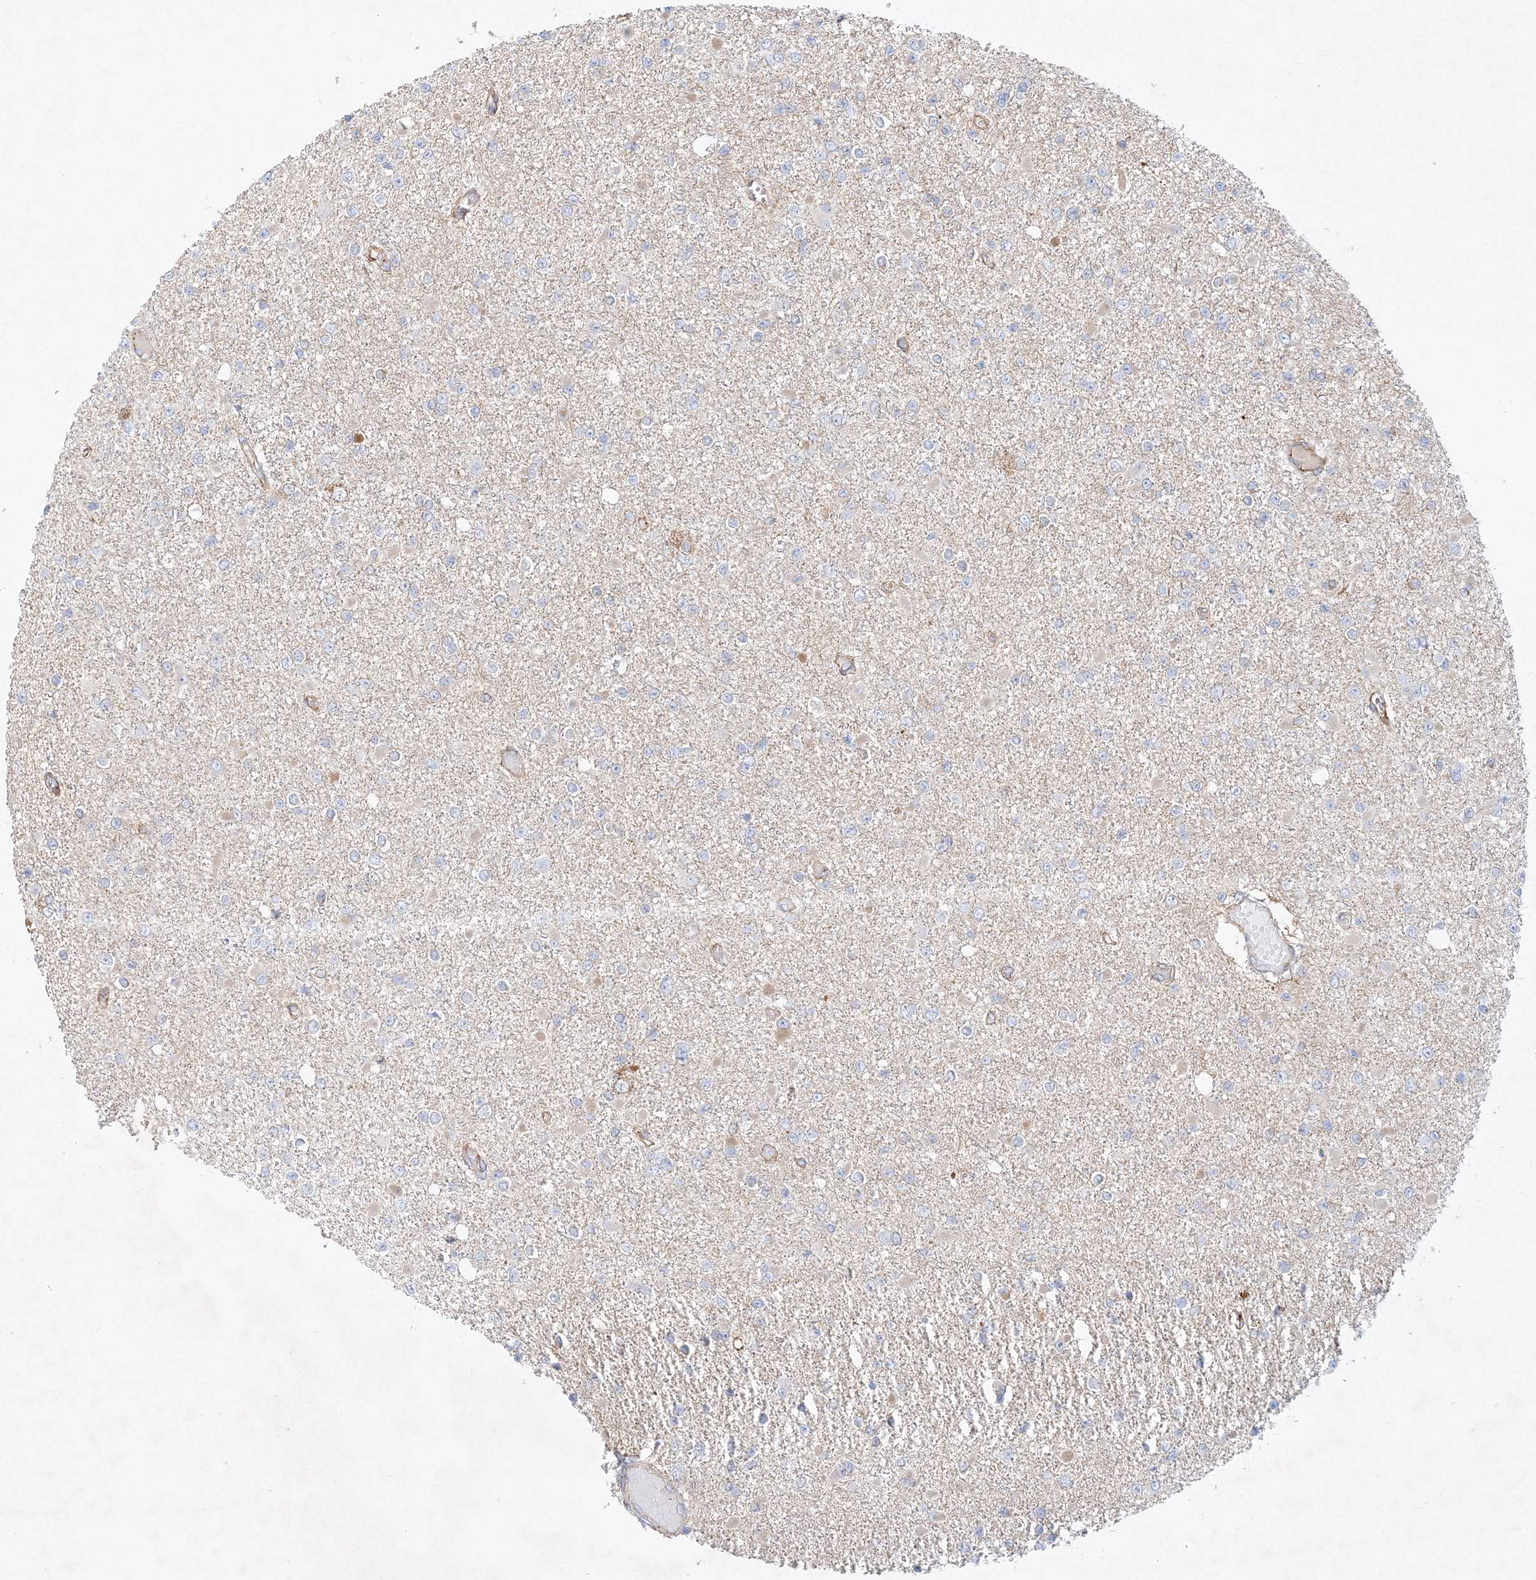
{"staining": {"intensity": "weak", "quantity": "<25%", "location": "cytoplasmic/membranous"}, "tissue": "glioma", "cell_type": "Tumor cells", "image_type": "cancer", "snomed": [{"axis": "morphology", "description": "Glioma, malignant, Low grade"}, {"axis": "topography", "description": "Brain"}], "caption": "This micrograph is of glioma stained with immunohistochemistry (IHC) to label a protein in brown with the nuclei are counter-stained blue. There is no staining in tumor cells.", "gene": "ZFYVE16", "patient": {"sex": "female", "age": 22}}